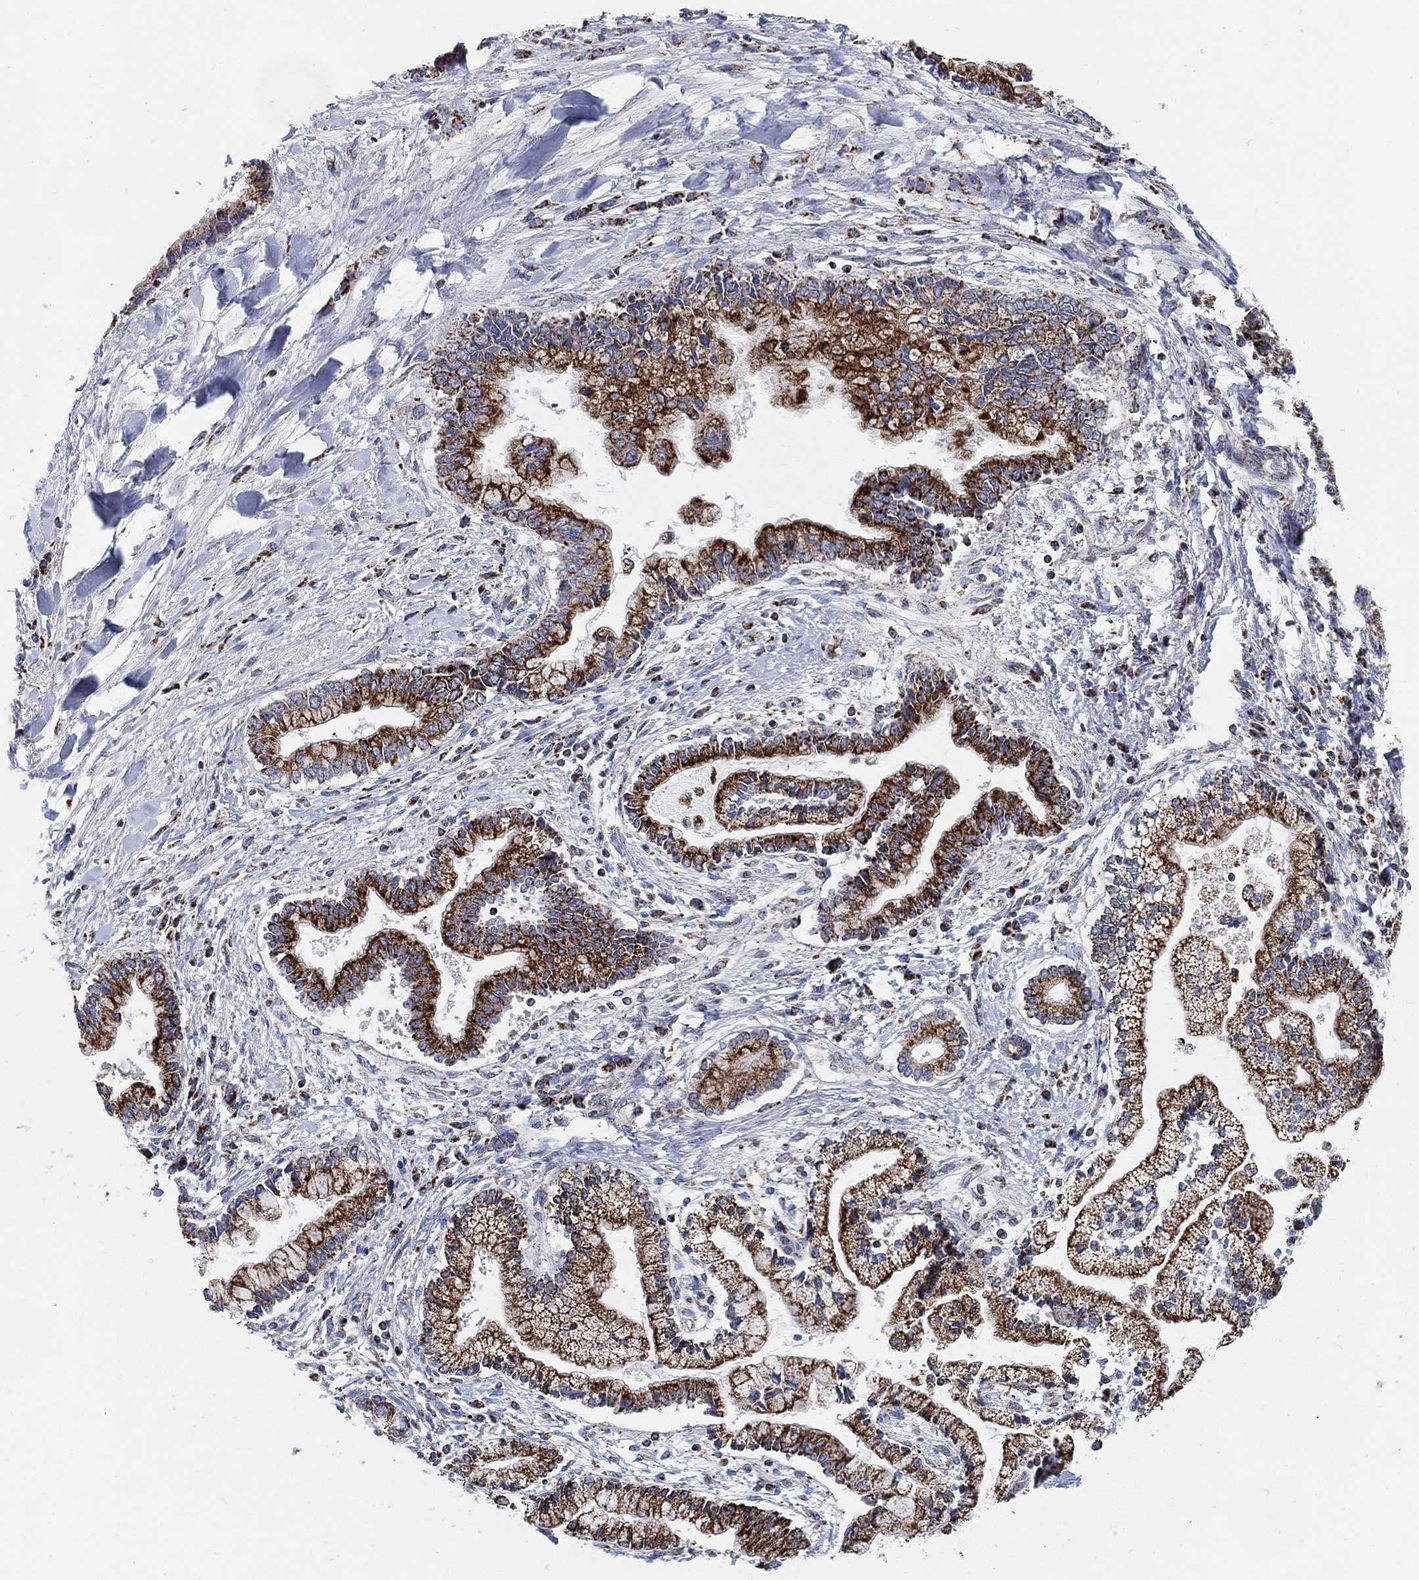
{"staining": {"intensity": "strong", "quantity": ">75%", "location": "cytoplasmic/membranous"}, "tissue": "liver cancer", "cell_type": "Tumor cells", "image_type": "cancer", "snomed": [{"axis": "morphology", "description": "Cholangiocarcinoma"}, {"axis": "topography", "description": "Liver"}], "caption": "A high-resolution micrograph shows immunohistochemistry staining of liver cancer (cholangiocarcinoma), which displays strong cytoplasmic/membranous expression in approximately >75% of tumor cells. The protein of interest is shown in brown color, while the nuclei are stained blue.", "gene": "GCAT", "patient": {"sex": "male", "age": 50}}